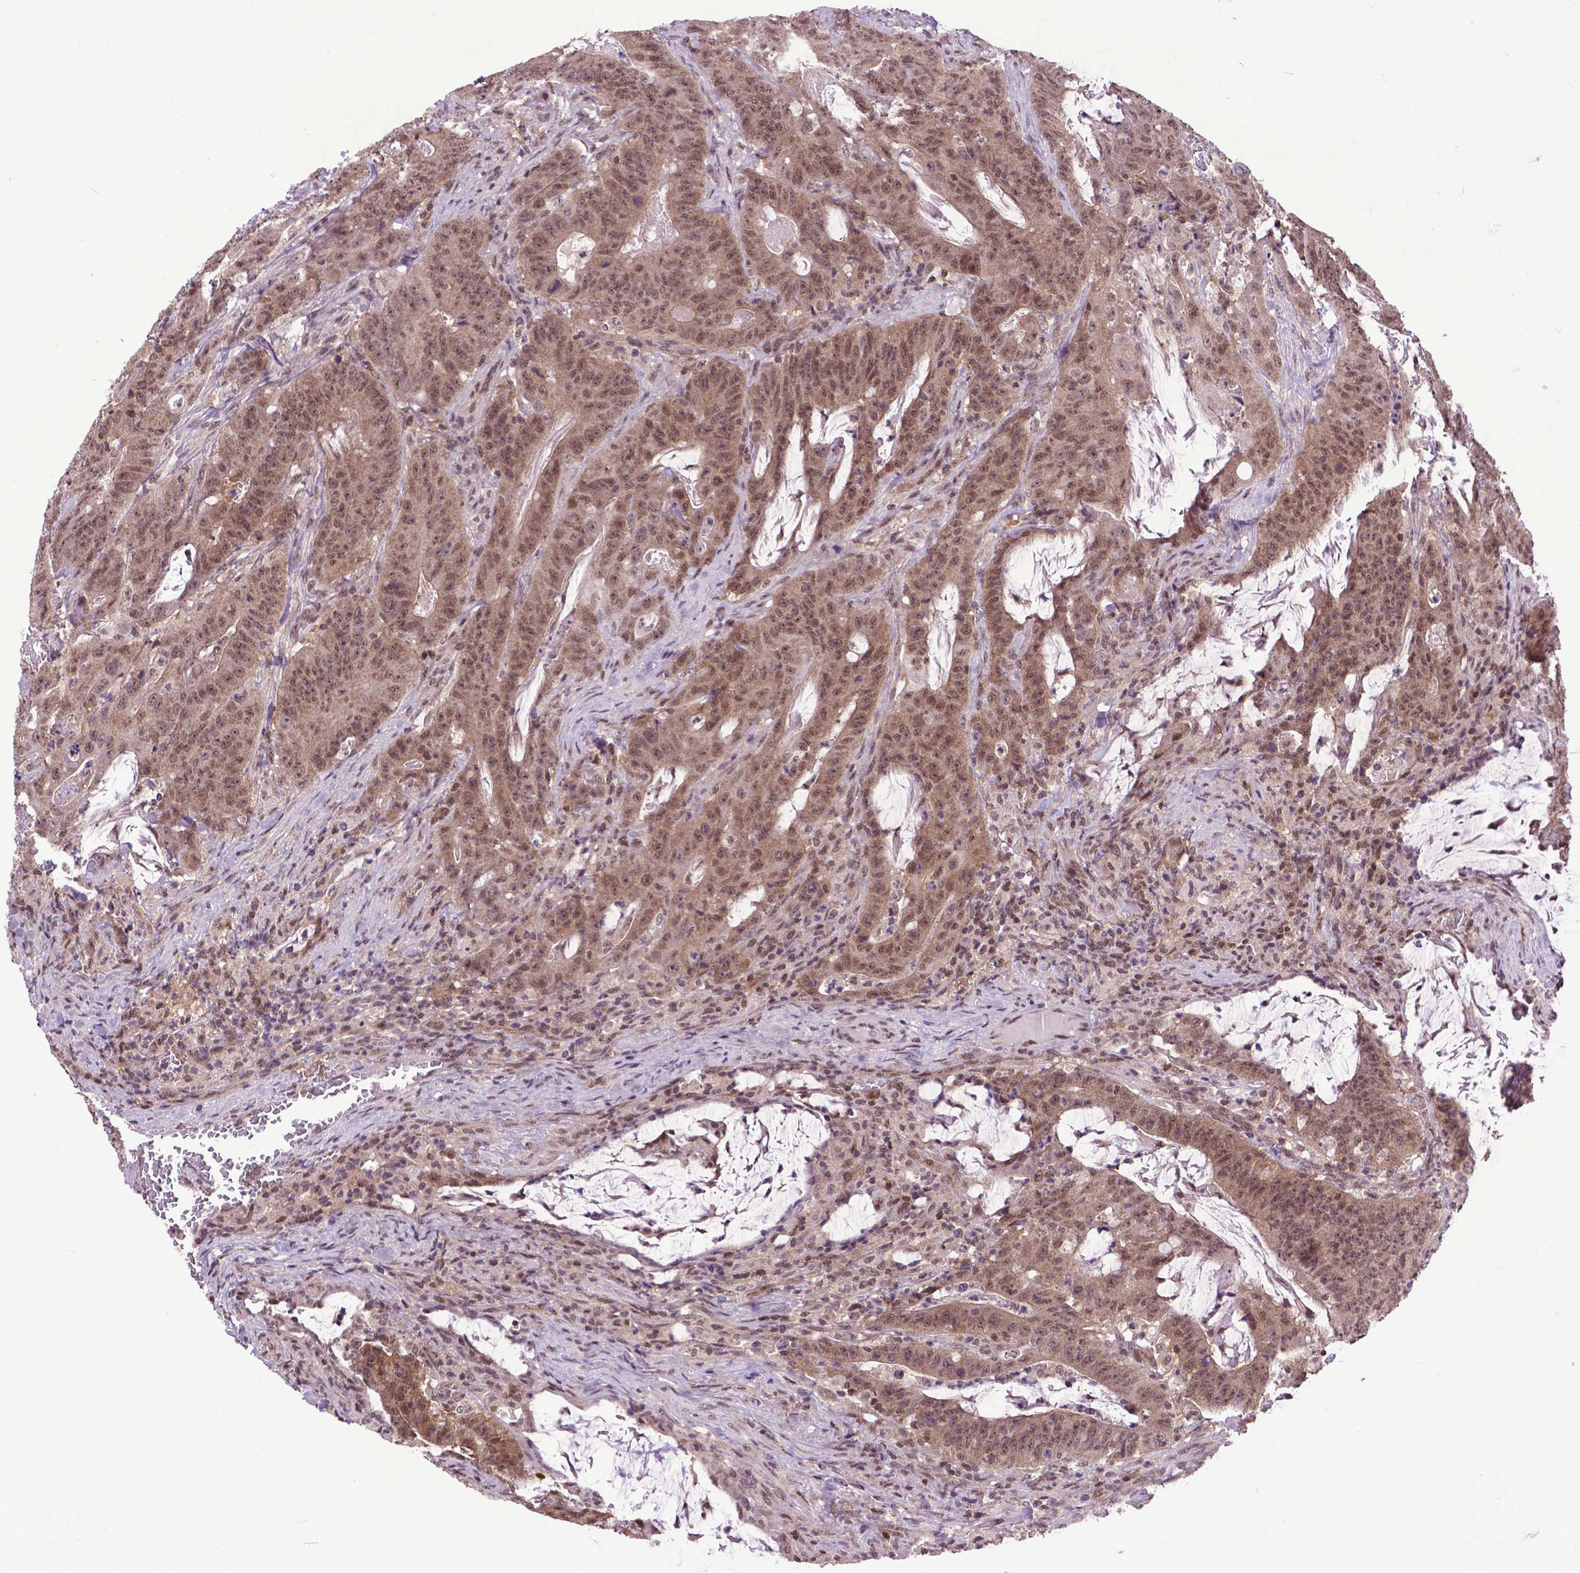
{"staining": {"intensity": "moderate", "quantity": ">75%", "location": "cytoplasmic/membranous,nuclear"}, "tissue": "colorectal cancer", "cell_type": "Tumor cells", "image_type": "cancer", "snomed": [{"axis": "morphology", "description": "Adenocarcinoma, NOS"}, {"axis": "topography", "description": "Colon"}], "caption": "This micrograph exhibits immunohistochemistry staining of human colorectal adenocarcinoma, with medium moderate cytoplasmic/membranous and nuclear expression in about >75% of tumor cells.", "gene": "FAF1", "patient": {"sex": "male", "age": 33}}